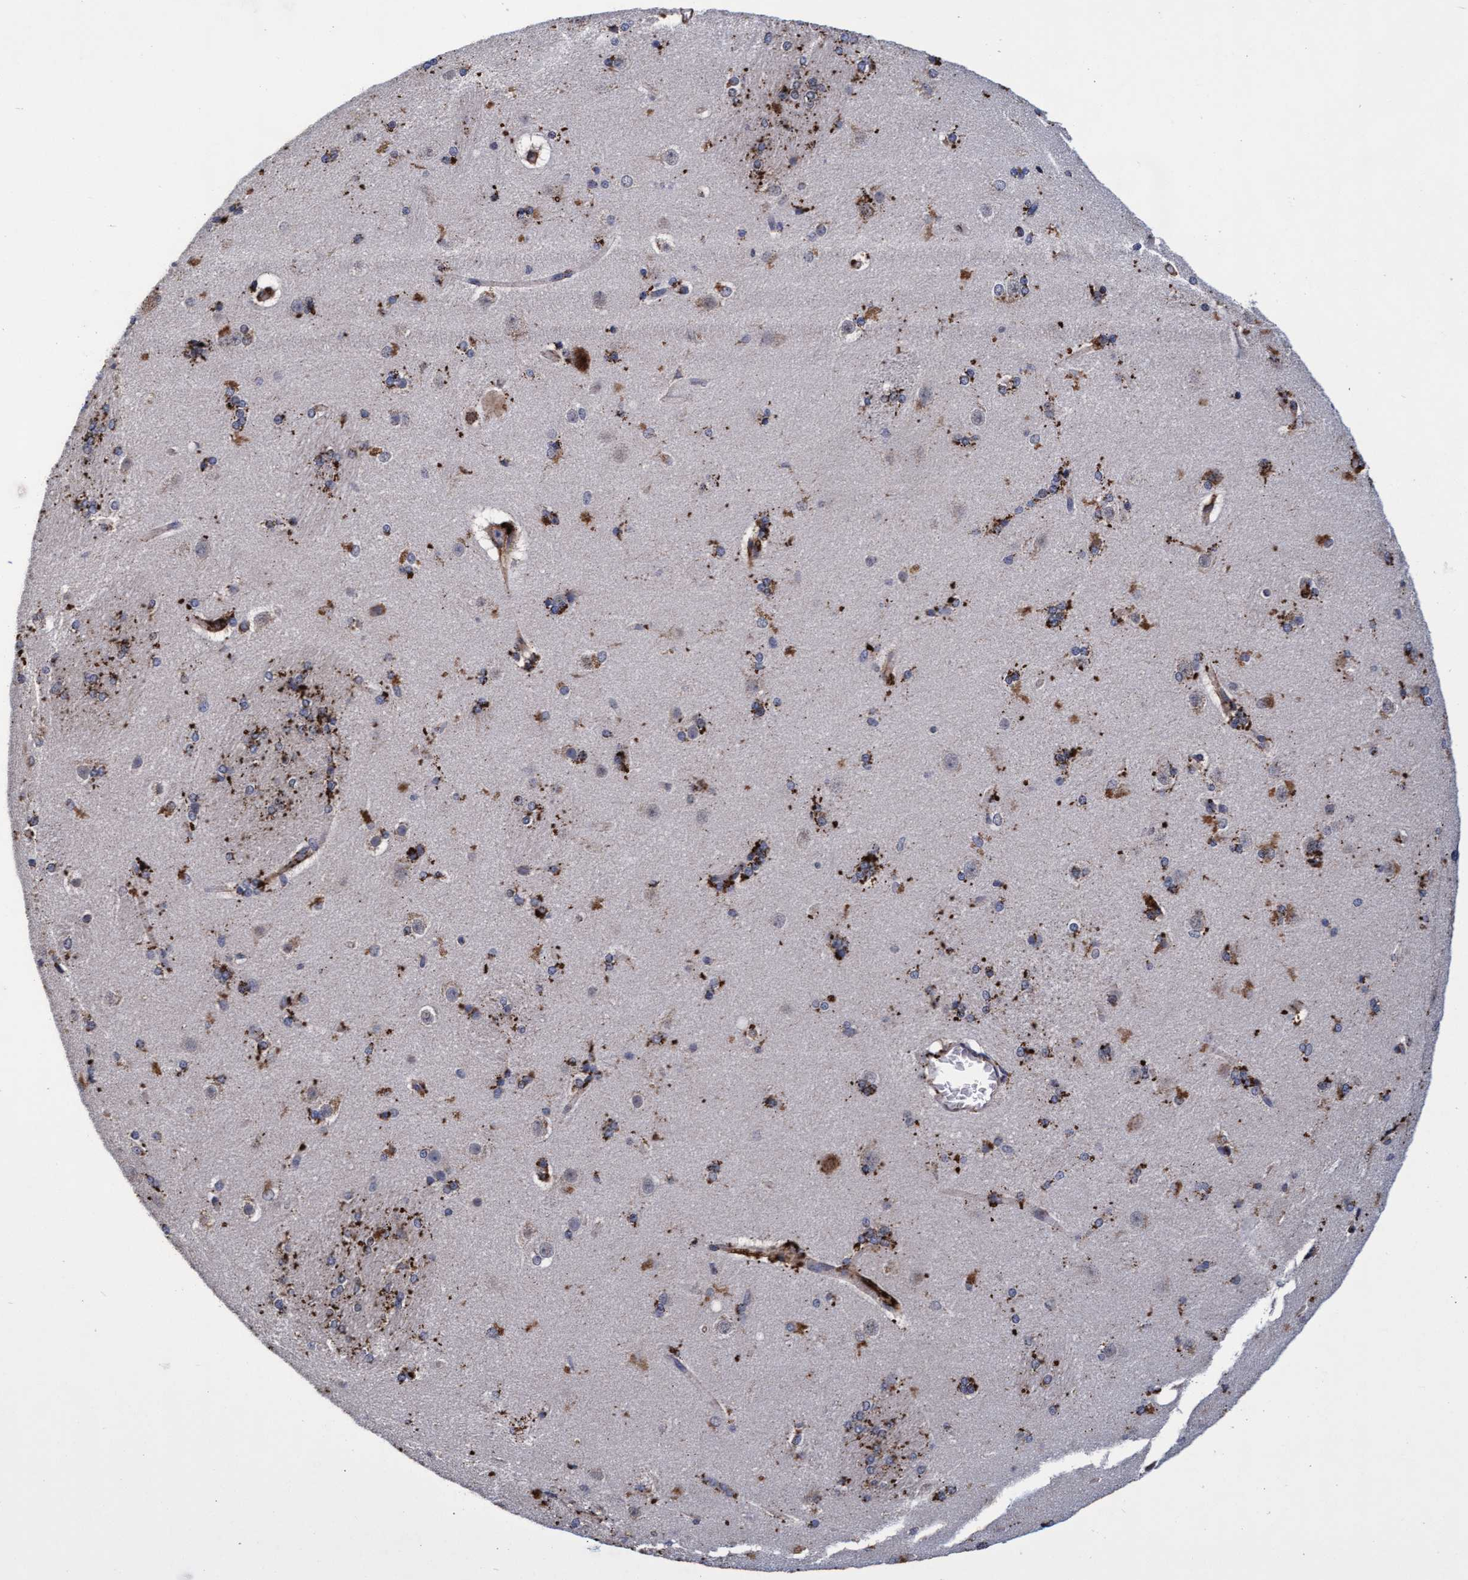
{"staining": {"intensity": "moderate", "quantity": ">75%", "location": "cytoplasmic/membranous"}, "tissue": "caudate", "cell_type": "Glial cells", "image_type": "normal", "snomed": [{"axis": "morphology", "description": "Normal tissue, NOS"}, {"axis": "topography", "description": "Lateral ventricle wall"}], "caption": "Protein expression analysis of unremarkable human caudate reveals moderate cytoplasmic/membranous expression in approximately >75% of glial cells. The staining was performed using DAB (3,3'-diaminobenzidine), with brown indicating positive protein expression. Nuclei are stained blue with hematoxylin.", "gene": "CPQ", "patient": {"sex": "female", "age": 19}}